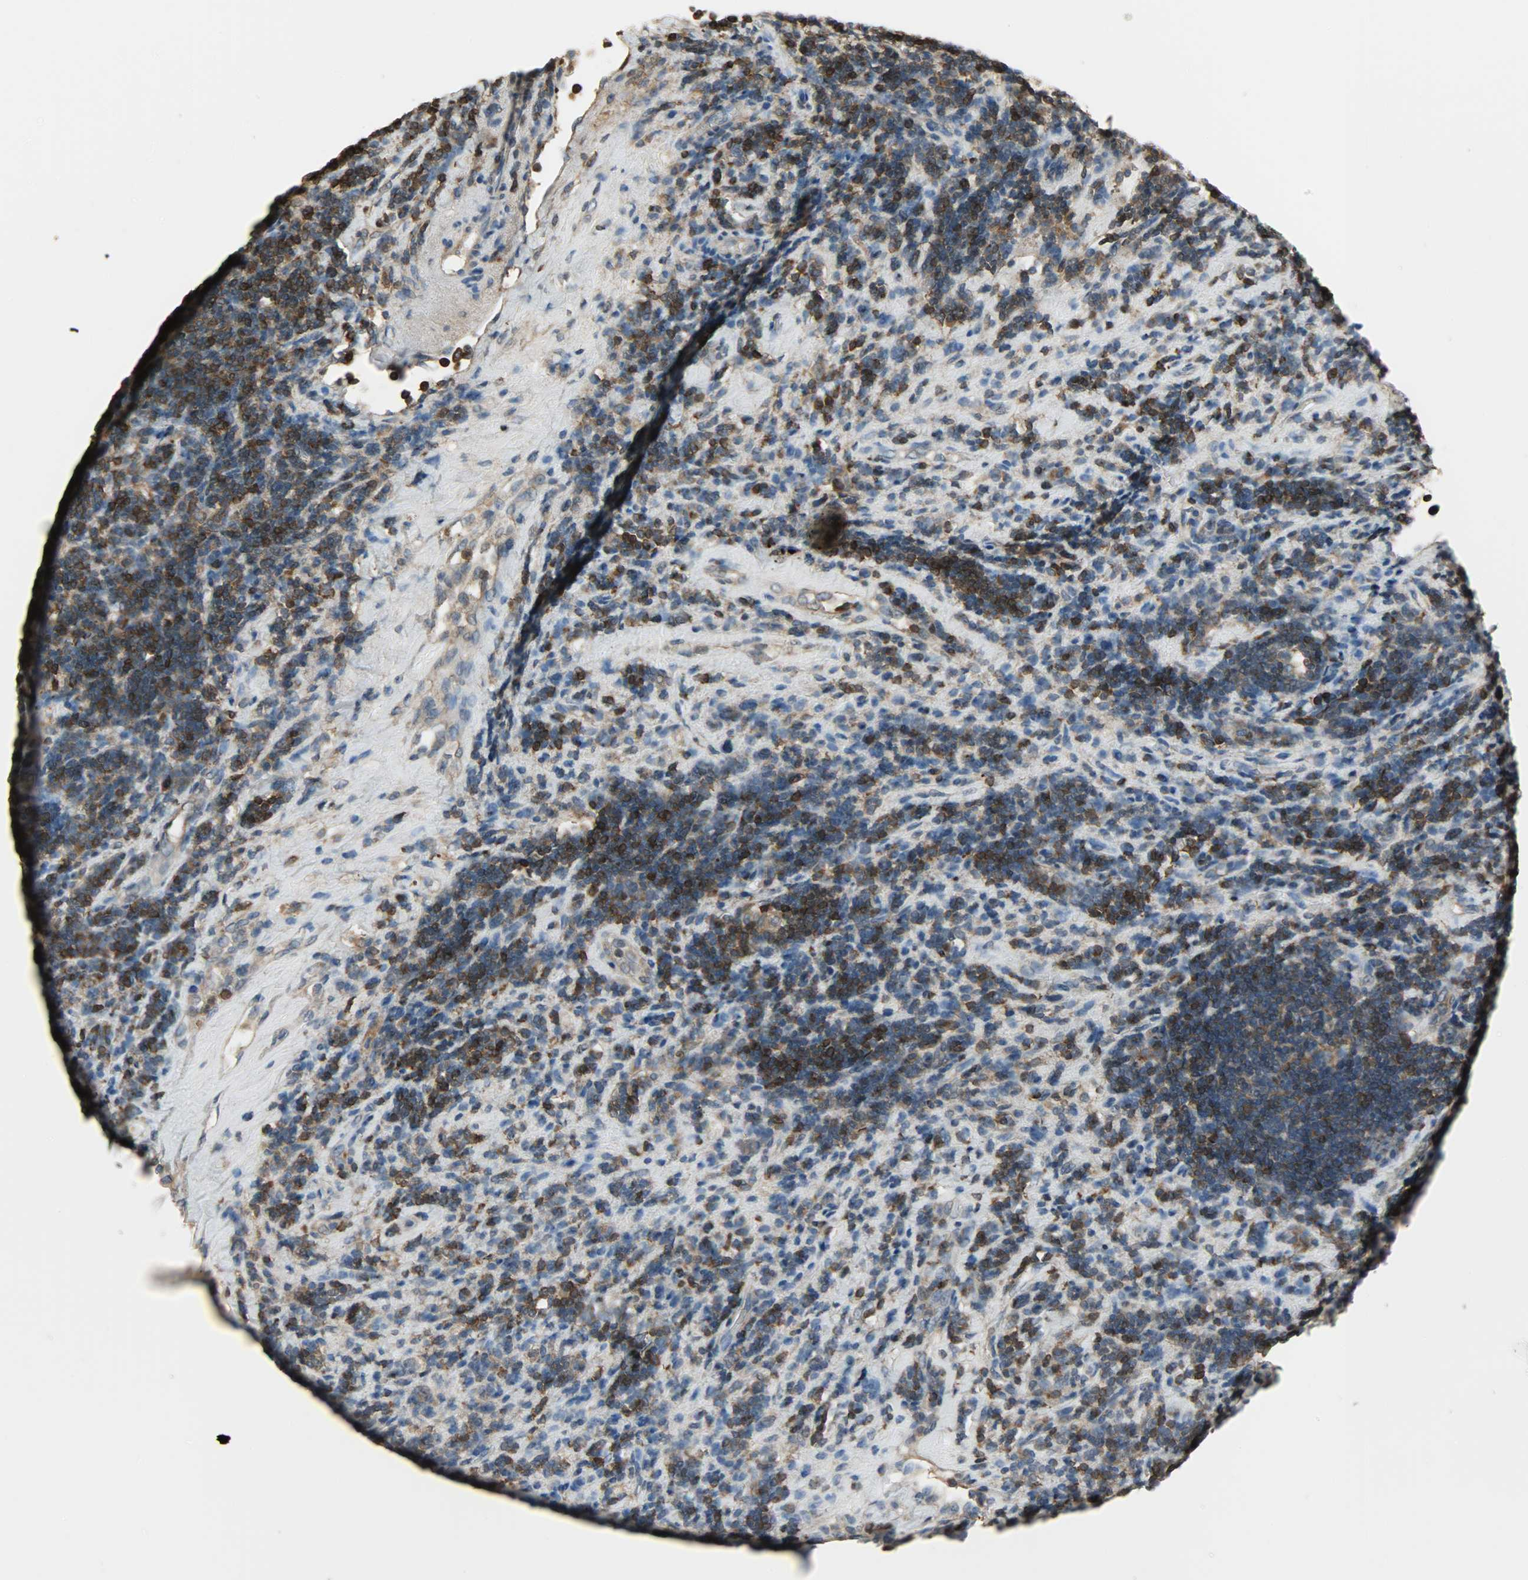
{"staining": {"intensity": "strong", "quantity": ">75%", "location": "cytoplasmic/membranous"}, "tissue": "lymphoma", "cell_type": "Tumor cells", "image_type": "cancer", "snomed": [{"axis": "morphology", "description": "Malignant lymphoma, non-Hodgkin's type, Low grade"}, {"axis": "topography", "description": "Lymph node"}], "caption": "A high-resolution photomicrograph shows IHC staining of low-grade malignant lymphoma, non-Hodgkin's type, which shows strong cytoplasmic/membranous expression in approximately >75% of tumor cells.", "gene": "LDHB", "patient": {"sex": "male", "age": 70}}